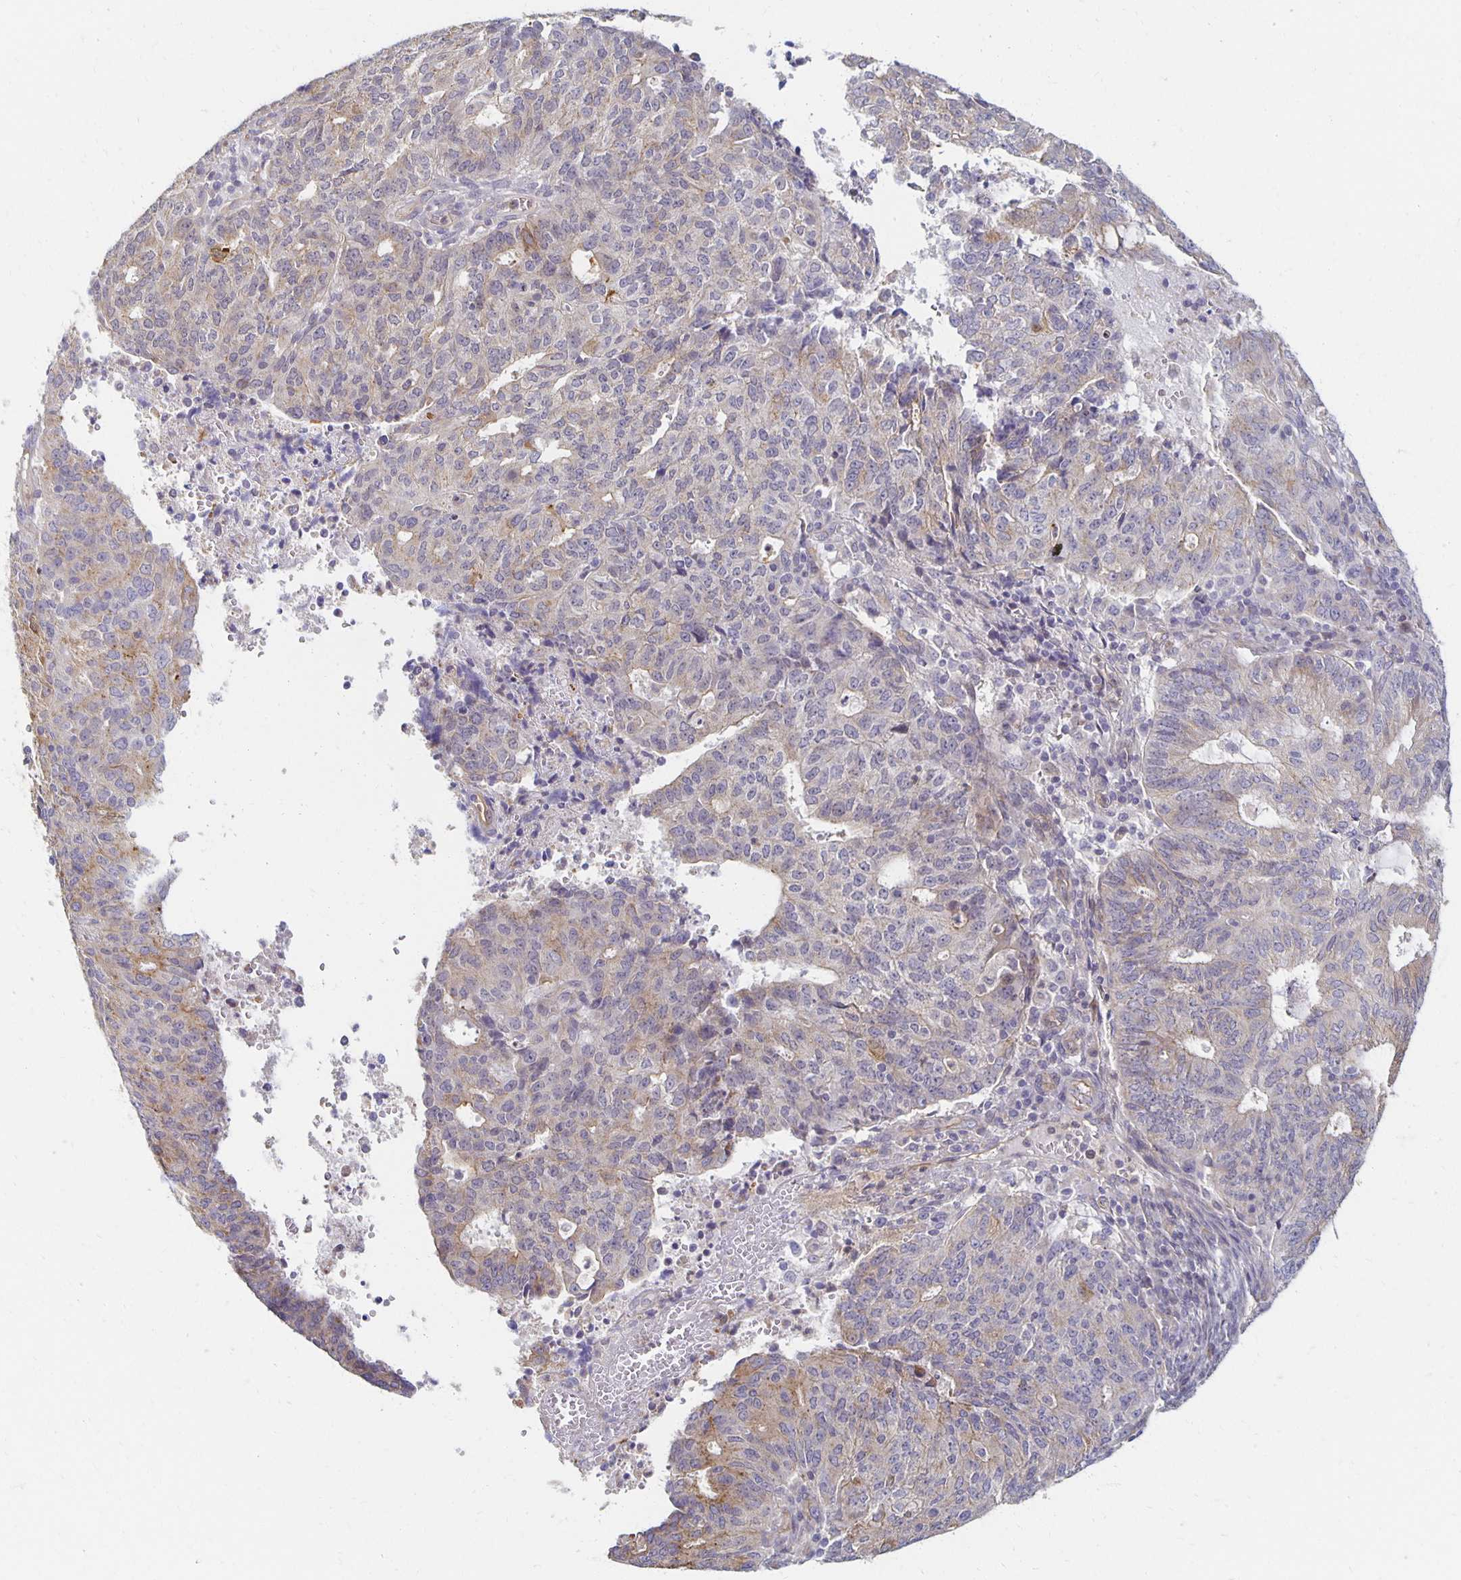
{"staining": {"intensity": "weak", "quantity": "25%-75%", "location": "cytoplasmic/membranous"}, "tissue": "endometrial cancer", "cell_type": "Tumor cells", "image_type": "cancer", "snomed": [{"axis": "morphology", "description": "Adenocarcinoma, NOS"}, {"axis": "topography", "description": "Endometrium"}], "caption": "Endometrial cancer was stained to show a protein in brown. There is low levels of weak cytoplasmic/membranous expression in about 25%-75% of tumor cells. The staining was performed using DAB, with brown indicating positive protein expression. Nuclei are stained blue with hematoxylin.", "gene": "SORL1", "patient": {"sex": "female", "age": 82}}